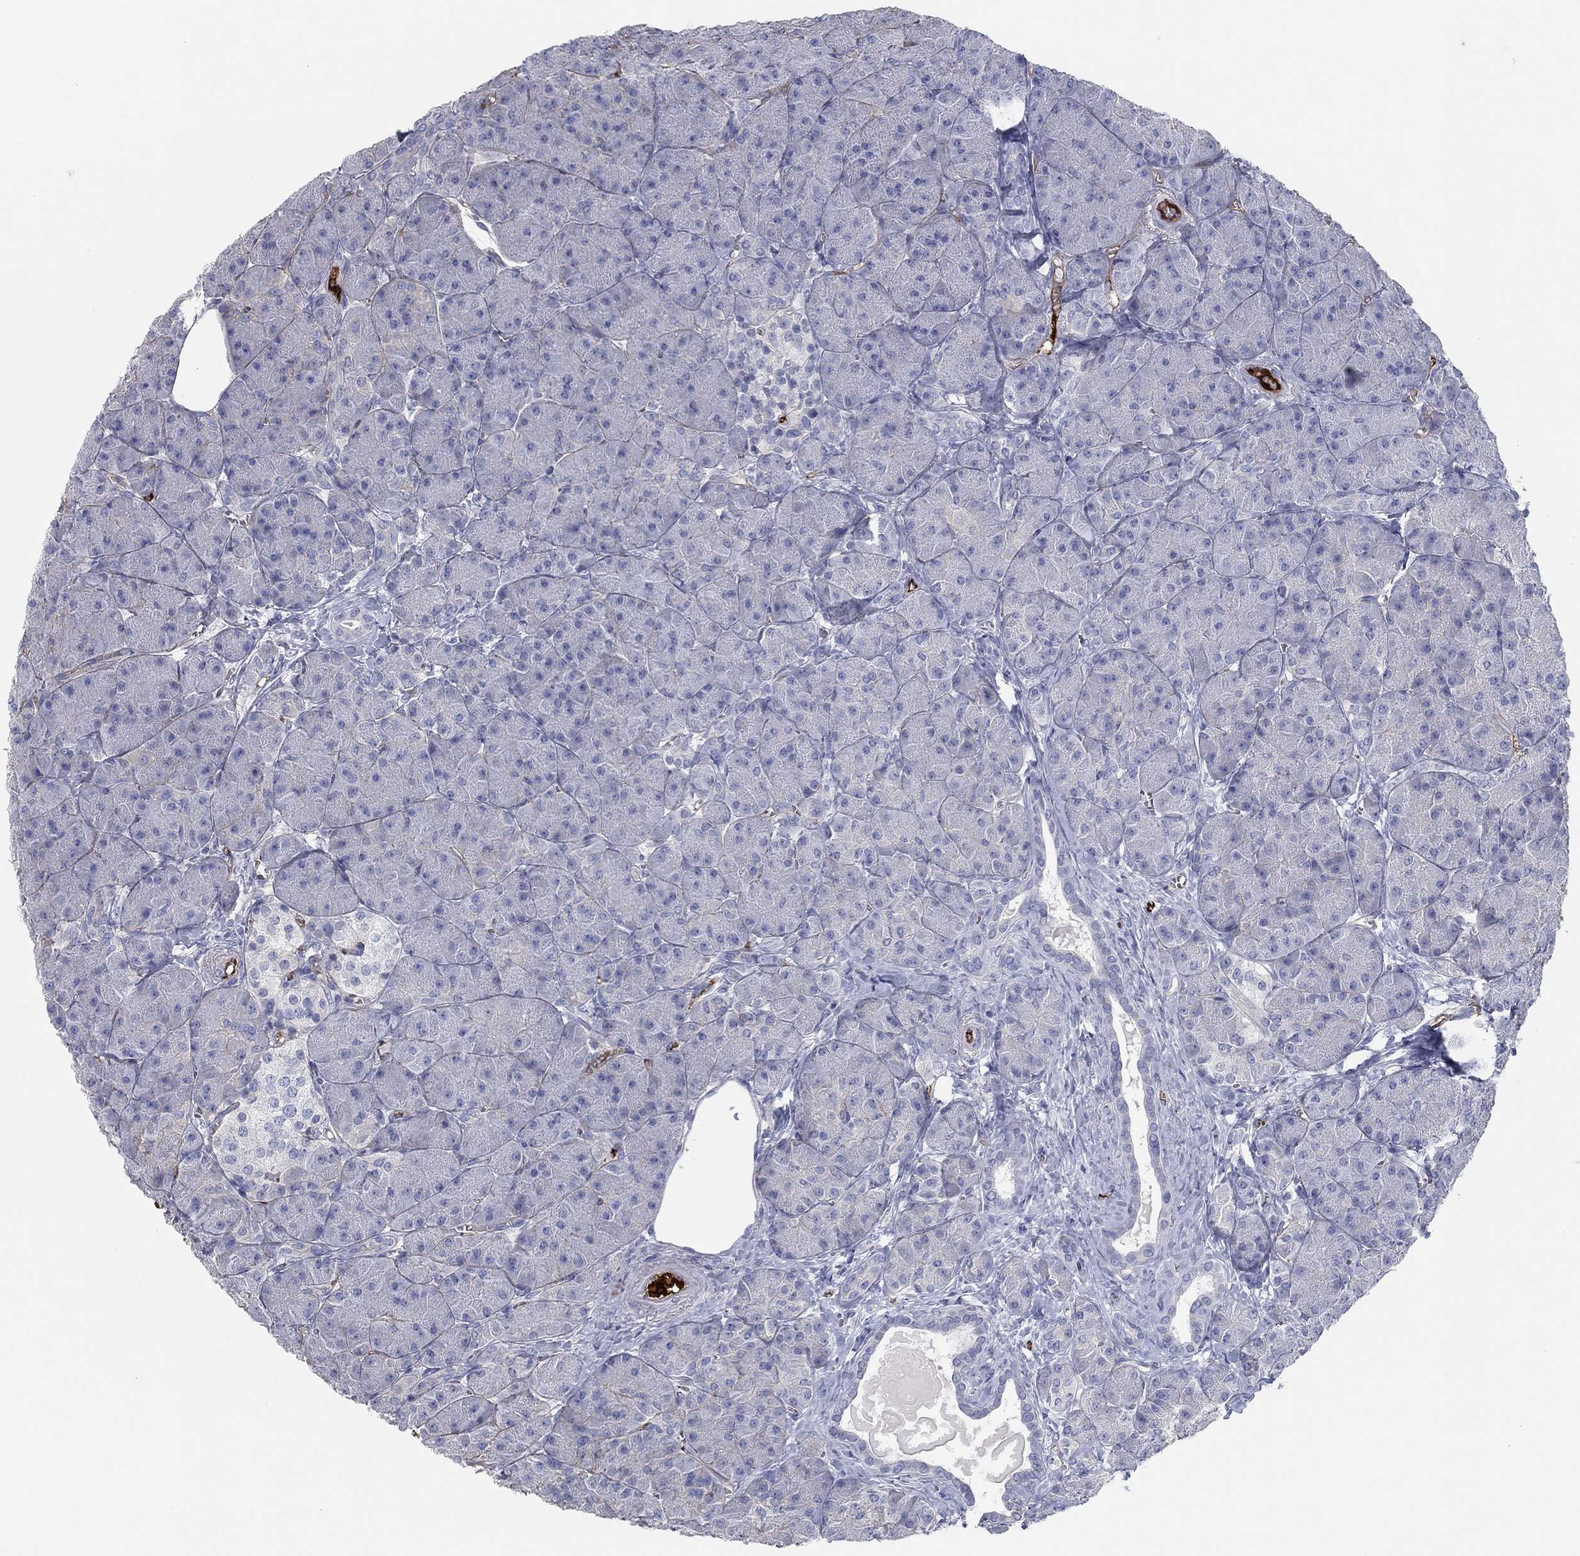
{"staining": {"intensity": "negative", "quantity": "none", "location": "none"}, "tissue": "pancreas", "cell_type": "Exocrine glandular cells", "image_type": "normal", "snomed": [{"axis": "morphology", "description": "Normal tissue, NOS"}, {"axis": "topography", "description": "Pancreas"}], "caption": "Exocrine glandular cells are negative for protein expression in normal human pancreas. (Brightfield microscopy of DAB immunohistochemistry (IHC) at high magnification).", "gene": "APOC3", "patient": {"sex": "male", "age": 61}}